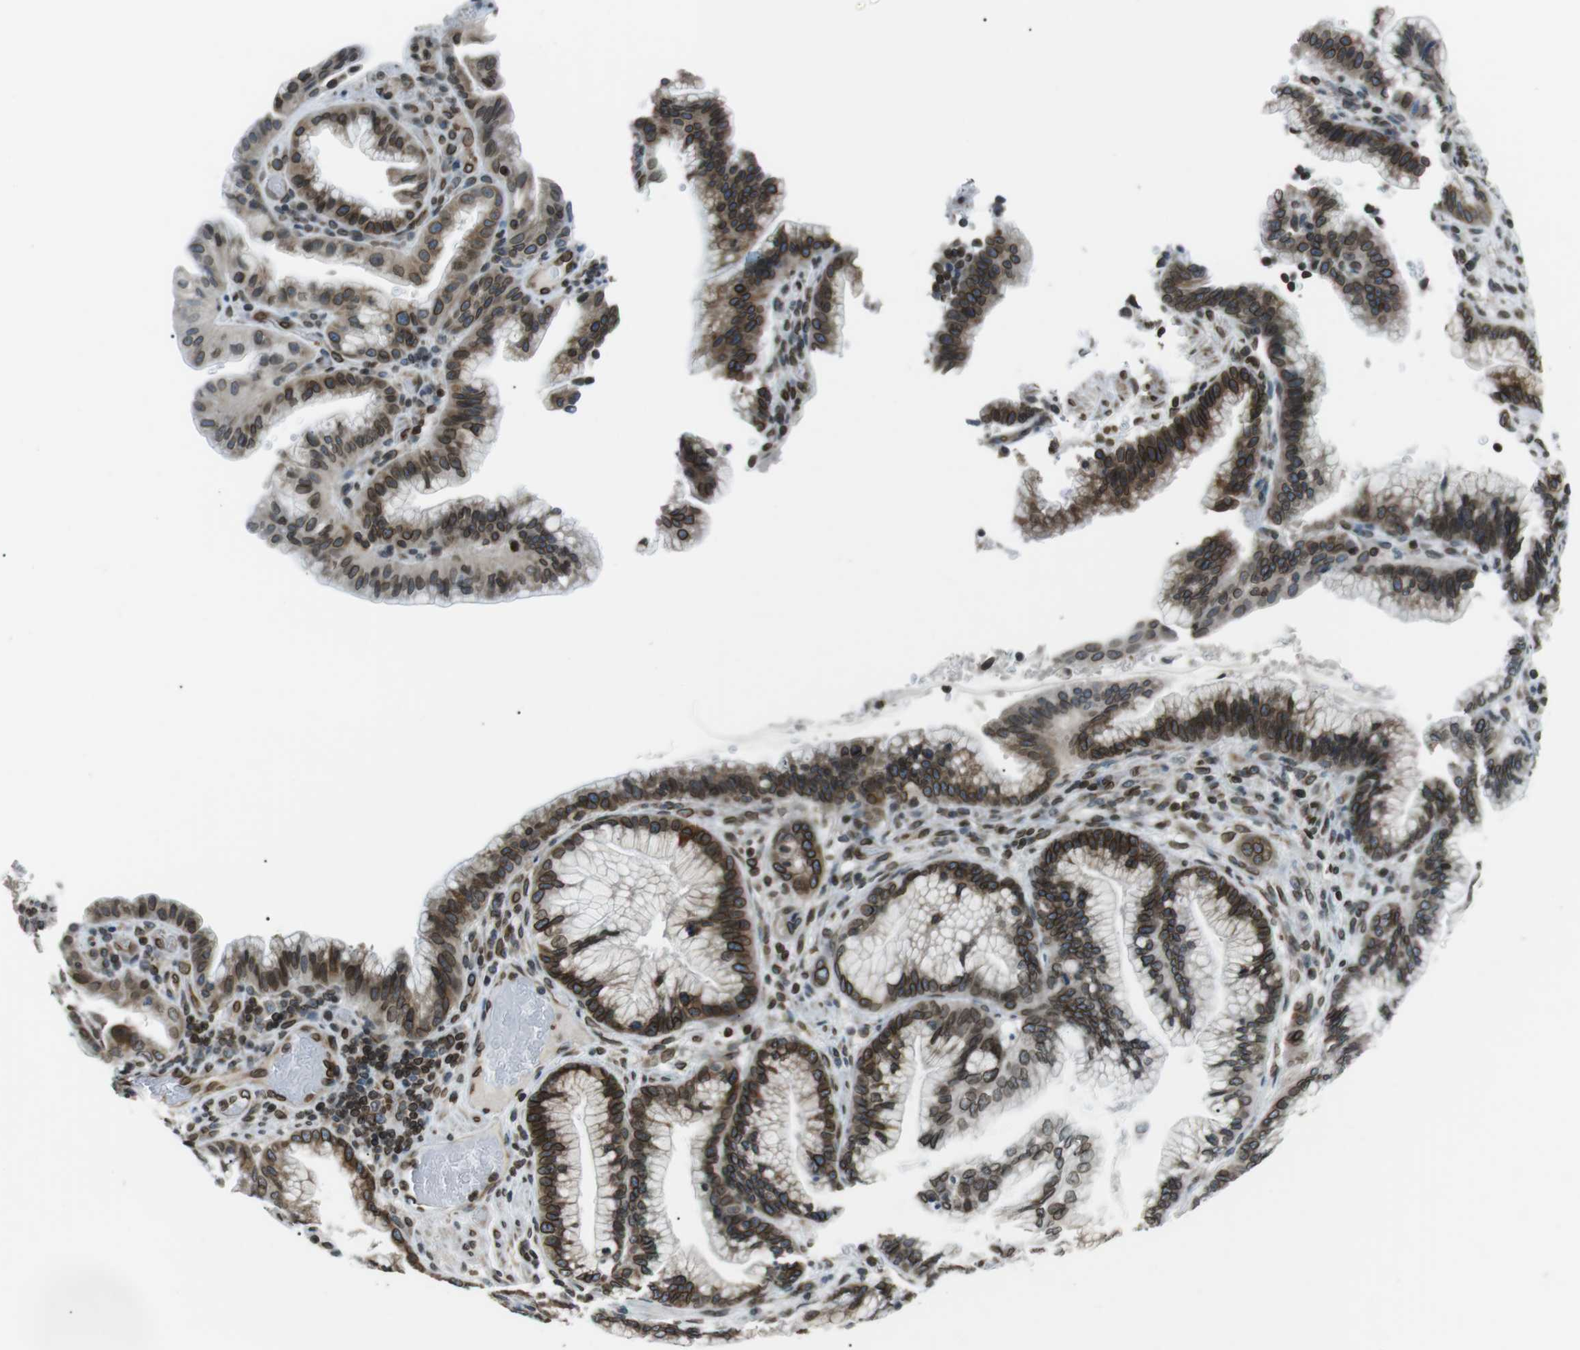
{"staining": {"intensity": "strong", "quantity": ">75%", "location": "cytoplasmic/membranous,nuclear"}, "tissue": "pancreatic cancer", "cell_type": "Tumor cells", "image_type": "cancer", "snomed": [{"axis": "morphology", "description": "Adenocarcinoma, NOS"}, {"axis": "topography", "description": "Pancreas"}], "caption": "Protein expression analysis of human adenocarcinoma (pancreatic) reveals strong cytoplasmic/membranous and nuclear positivity in approximately >75% of tumor cells.", "gene": "TMX4", "patient": {"sex": "female", "age": 64}}